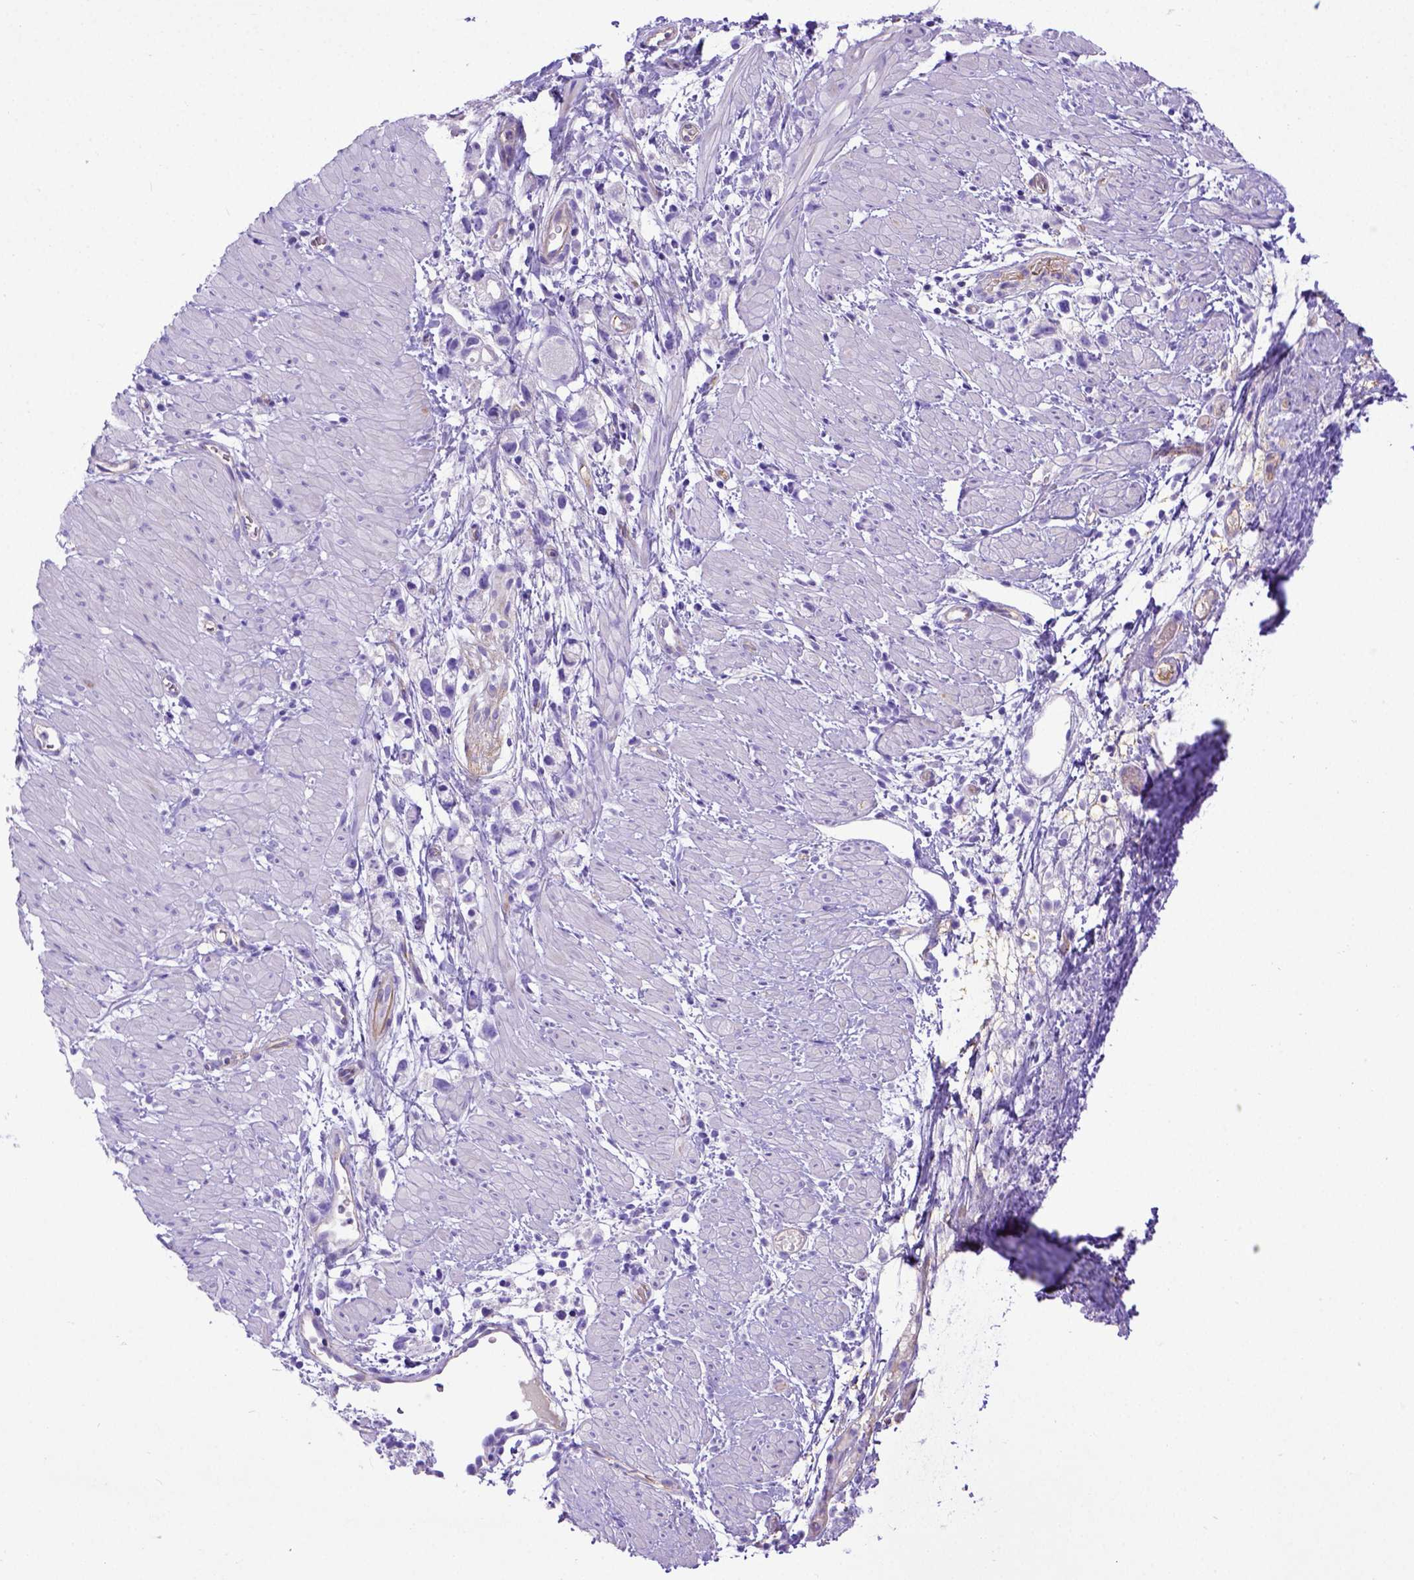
{"staining": {"intensity": "negative", "quantity": "none", "location": "none"}, "tissue": "stomach cancer", "cell_type": "Tumor cells", "image_type": "cancer", "snomed": [{"axis": "morphology", "description": "Adenocarcinoma, NOS"}, {"axis": "topography", "description": "Stomach"}], "caption": "Stomach cancer (adenocarcinoma) was stained to show a protein in brown. There is no significant staining in tumor cells. (DAB IHC, high magnification).", "gene": "LRRC18", "patient": {"sex": "female", "age": 59}}